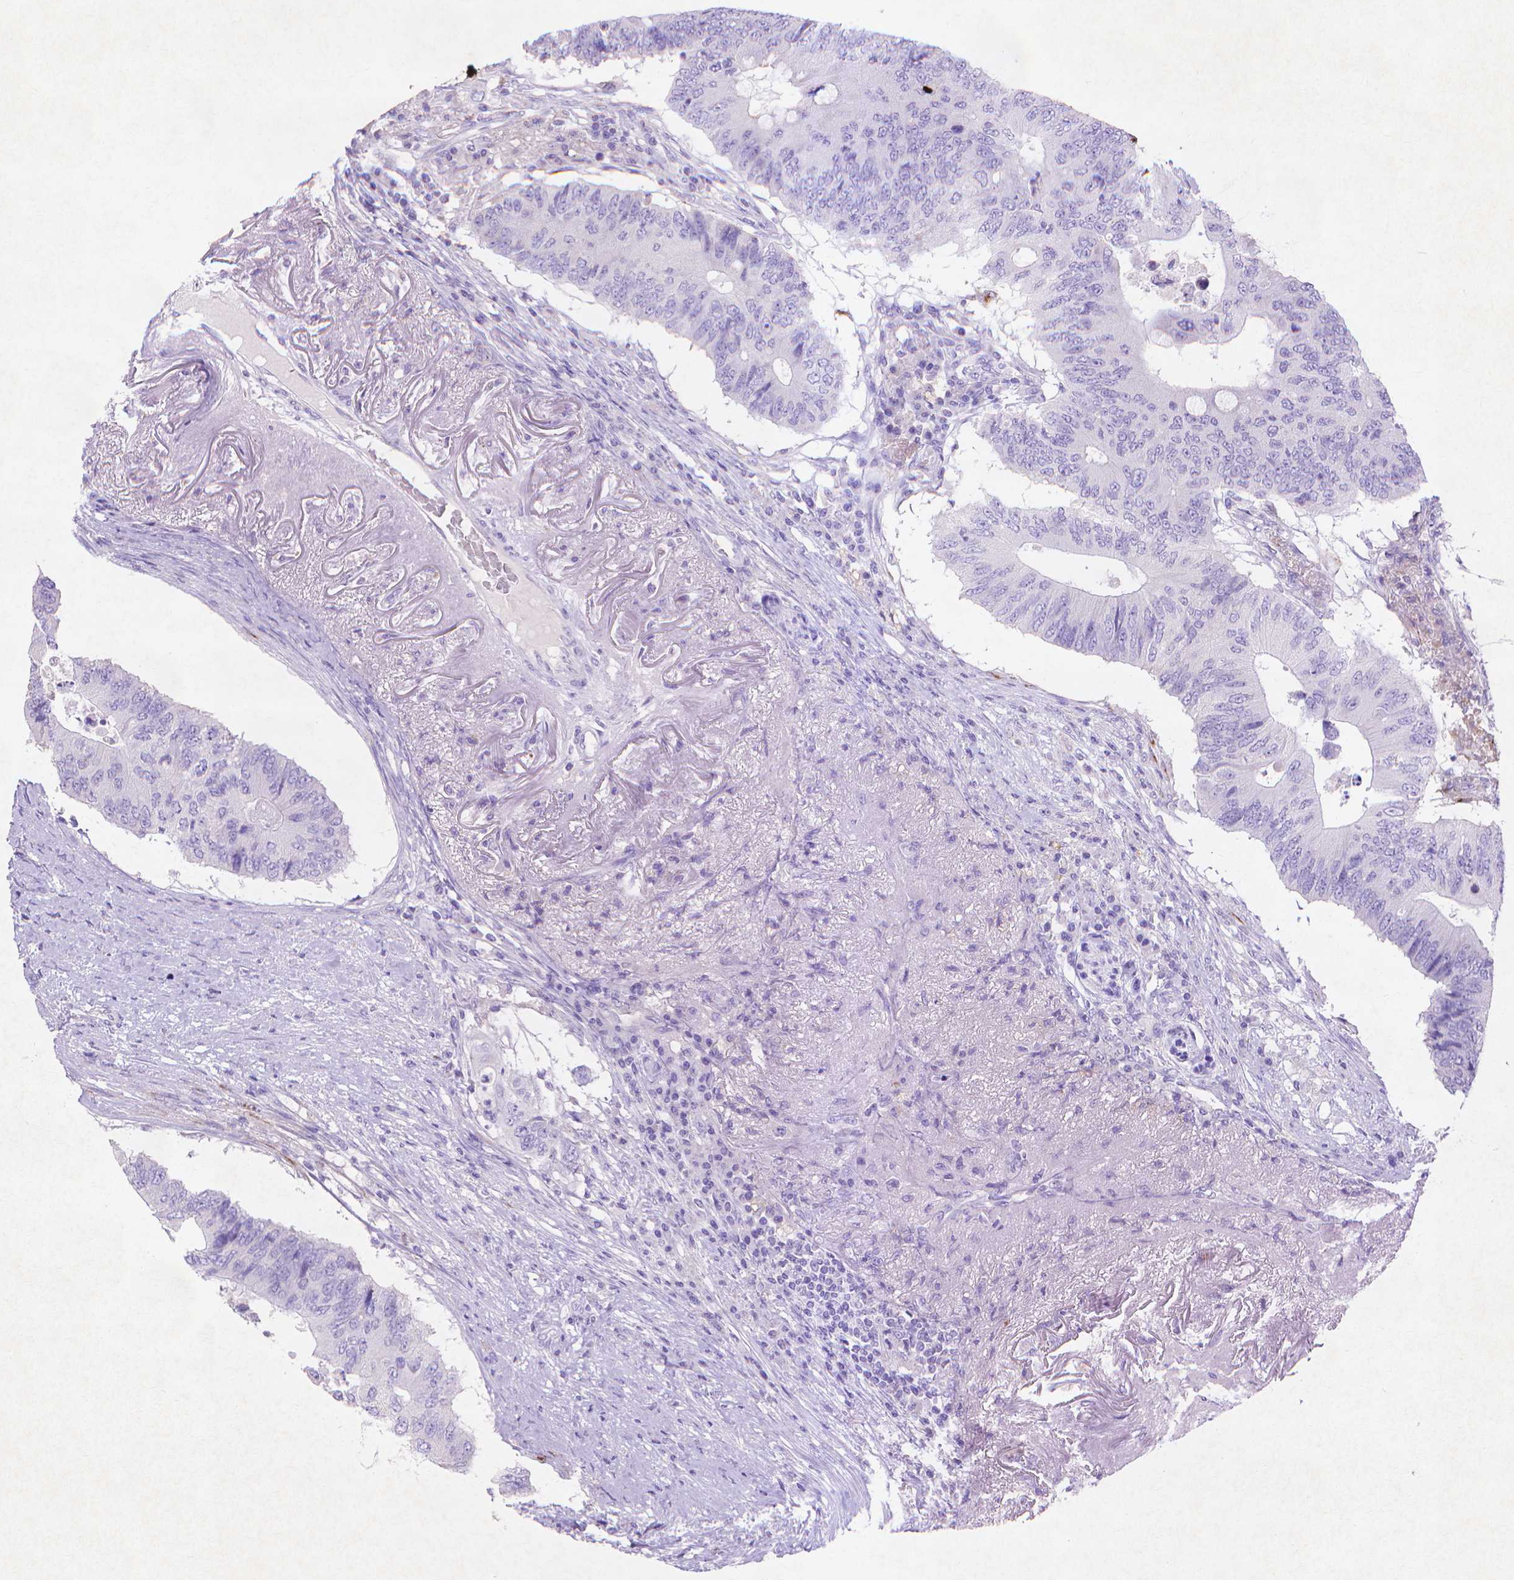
{"staining": {"intensity": "negative", "quantity": "none", "location": "none"}, "tissue": "colorectal cancer", "cell_type": "Tumor cells", "image_type": "cancer", "snomed": [{"axis": "morphology", "description": "Adenocarcinoma, NOS"}, {"axis": "topography", "description": "Colon"}], "caption": "Image shows no protein expression in tumor cells of colorectal cancer (adenocarcinoma) tissue. (DAB immunohistochemistry visualized using brightfield microscopy, high magnification).", "gene": "MMP11", "patient": {"sex": "male", "age": 71}}